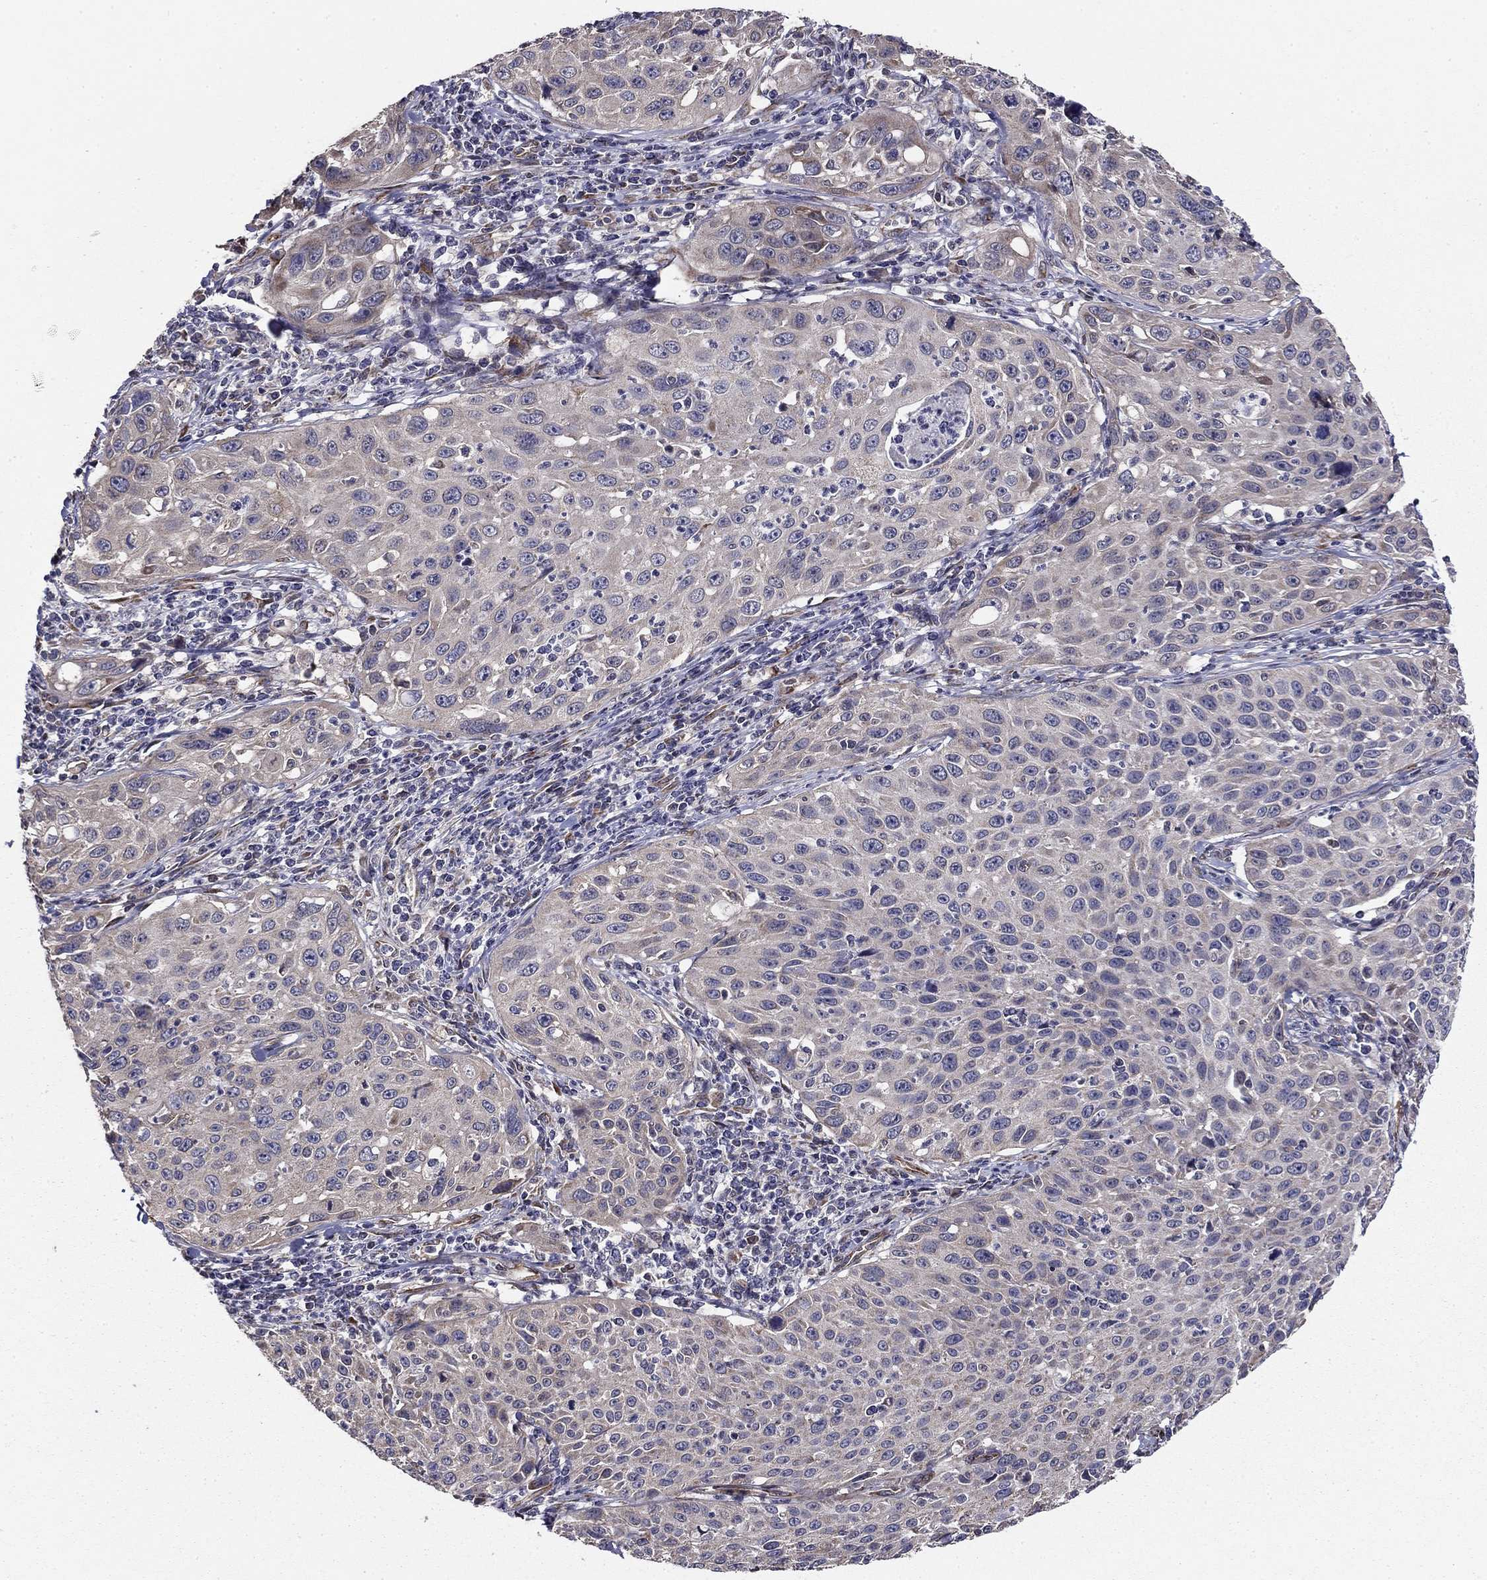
{"staining": {"intensity": "negative", "quantity": "none", "location": "none"}, "tissue": "cervical cancer", "cell_type": "Tumor cells", "image_type": "cancer", "snomed": [{"axis": "morphology", "description": "Squamous cell carcinoma, NOS"}, {"axis": "topography", "description": "Cervix"}], "caption": "This image is of cervical cancer stained with immunohistochemistry (IHC) to label a protein in brown with the nuclei are counter-stained blue. There is no expression in tumor cells.", "gene": "NKIRAS1", "patient": {"sex": "female", "age": 26}}